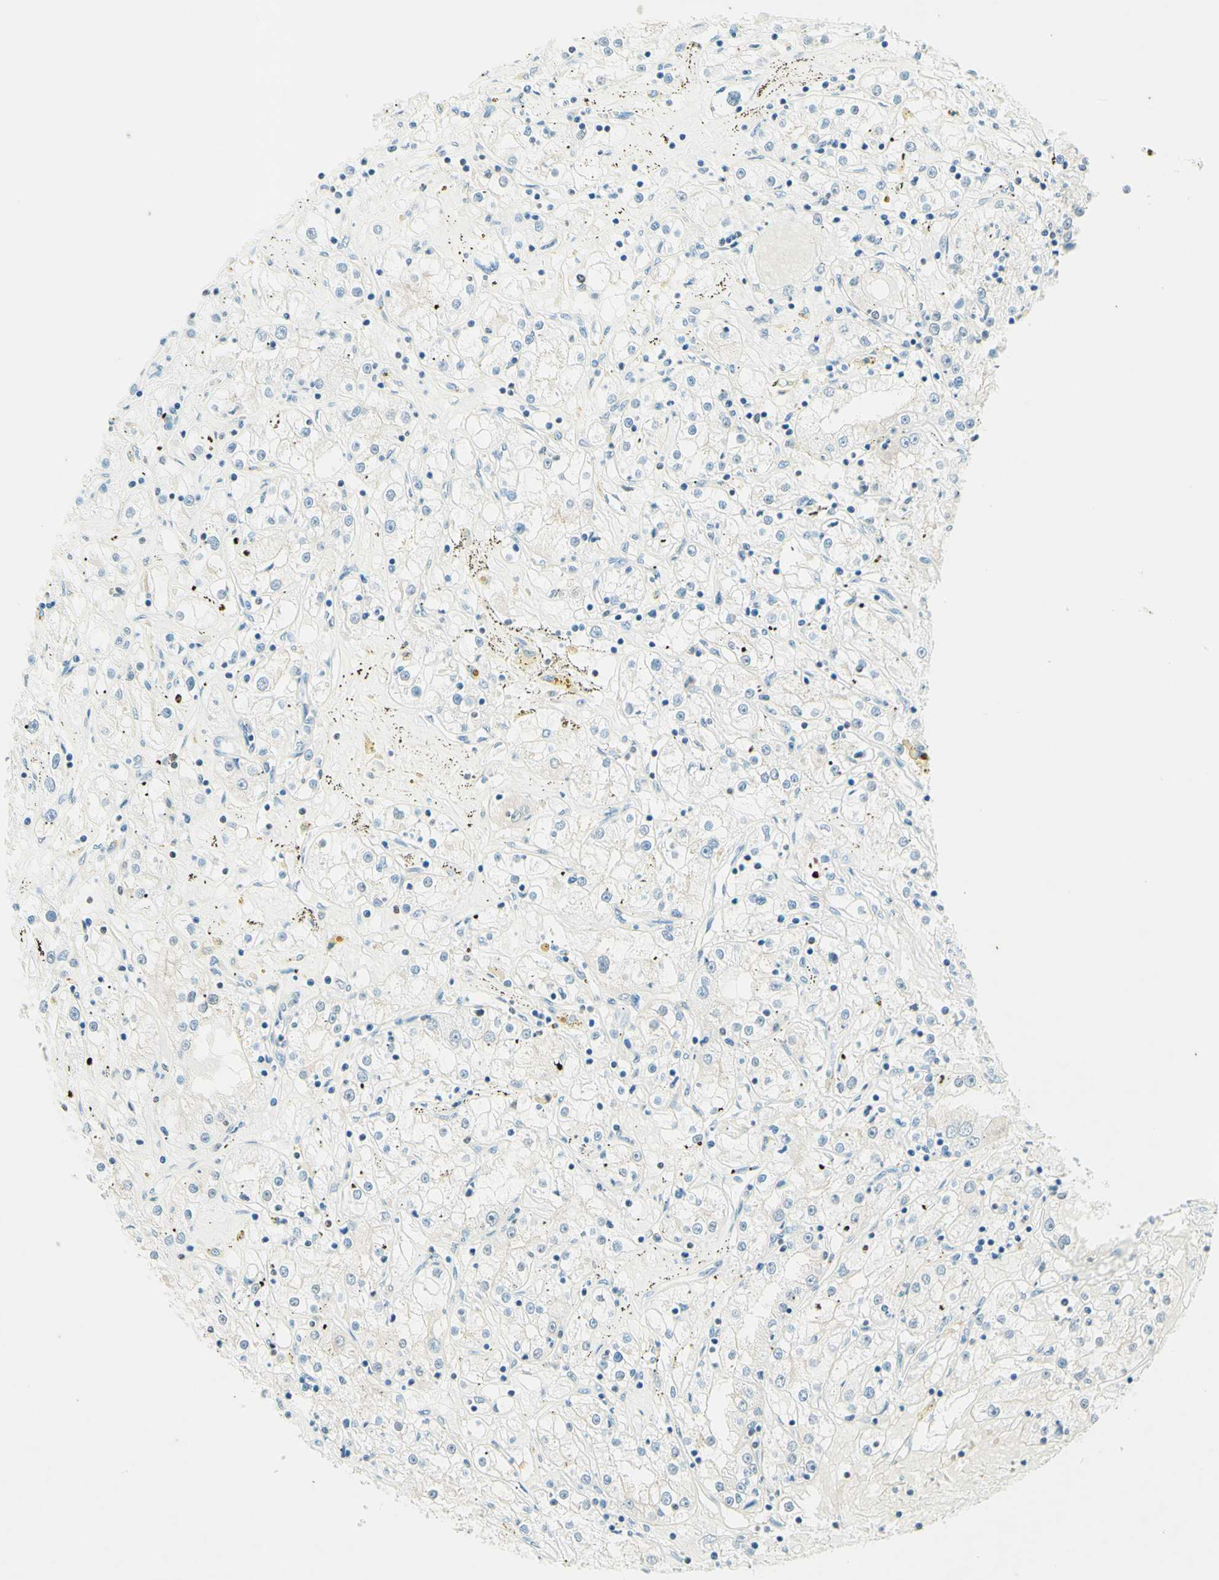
{"staining": {"intensity": "weak", "quantity": "<25%", "location": "nuclear"}, "tissue": "renal cancer", "cell_type": "Tumor cells", "image_type": "cancer", "snomed": [{"axis": "morphology", "description": "Adenocarcinoma, NOS"}, {"axis": "topography", "description": "Kidney"}], "caption": "Renal cancer was stained to show a protein in brown. There is no significant staining in tumor cells.", "gene": "MSH2", "patient": {"sex": "male", "age": 56}}